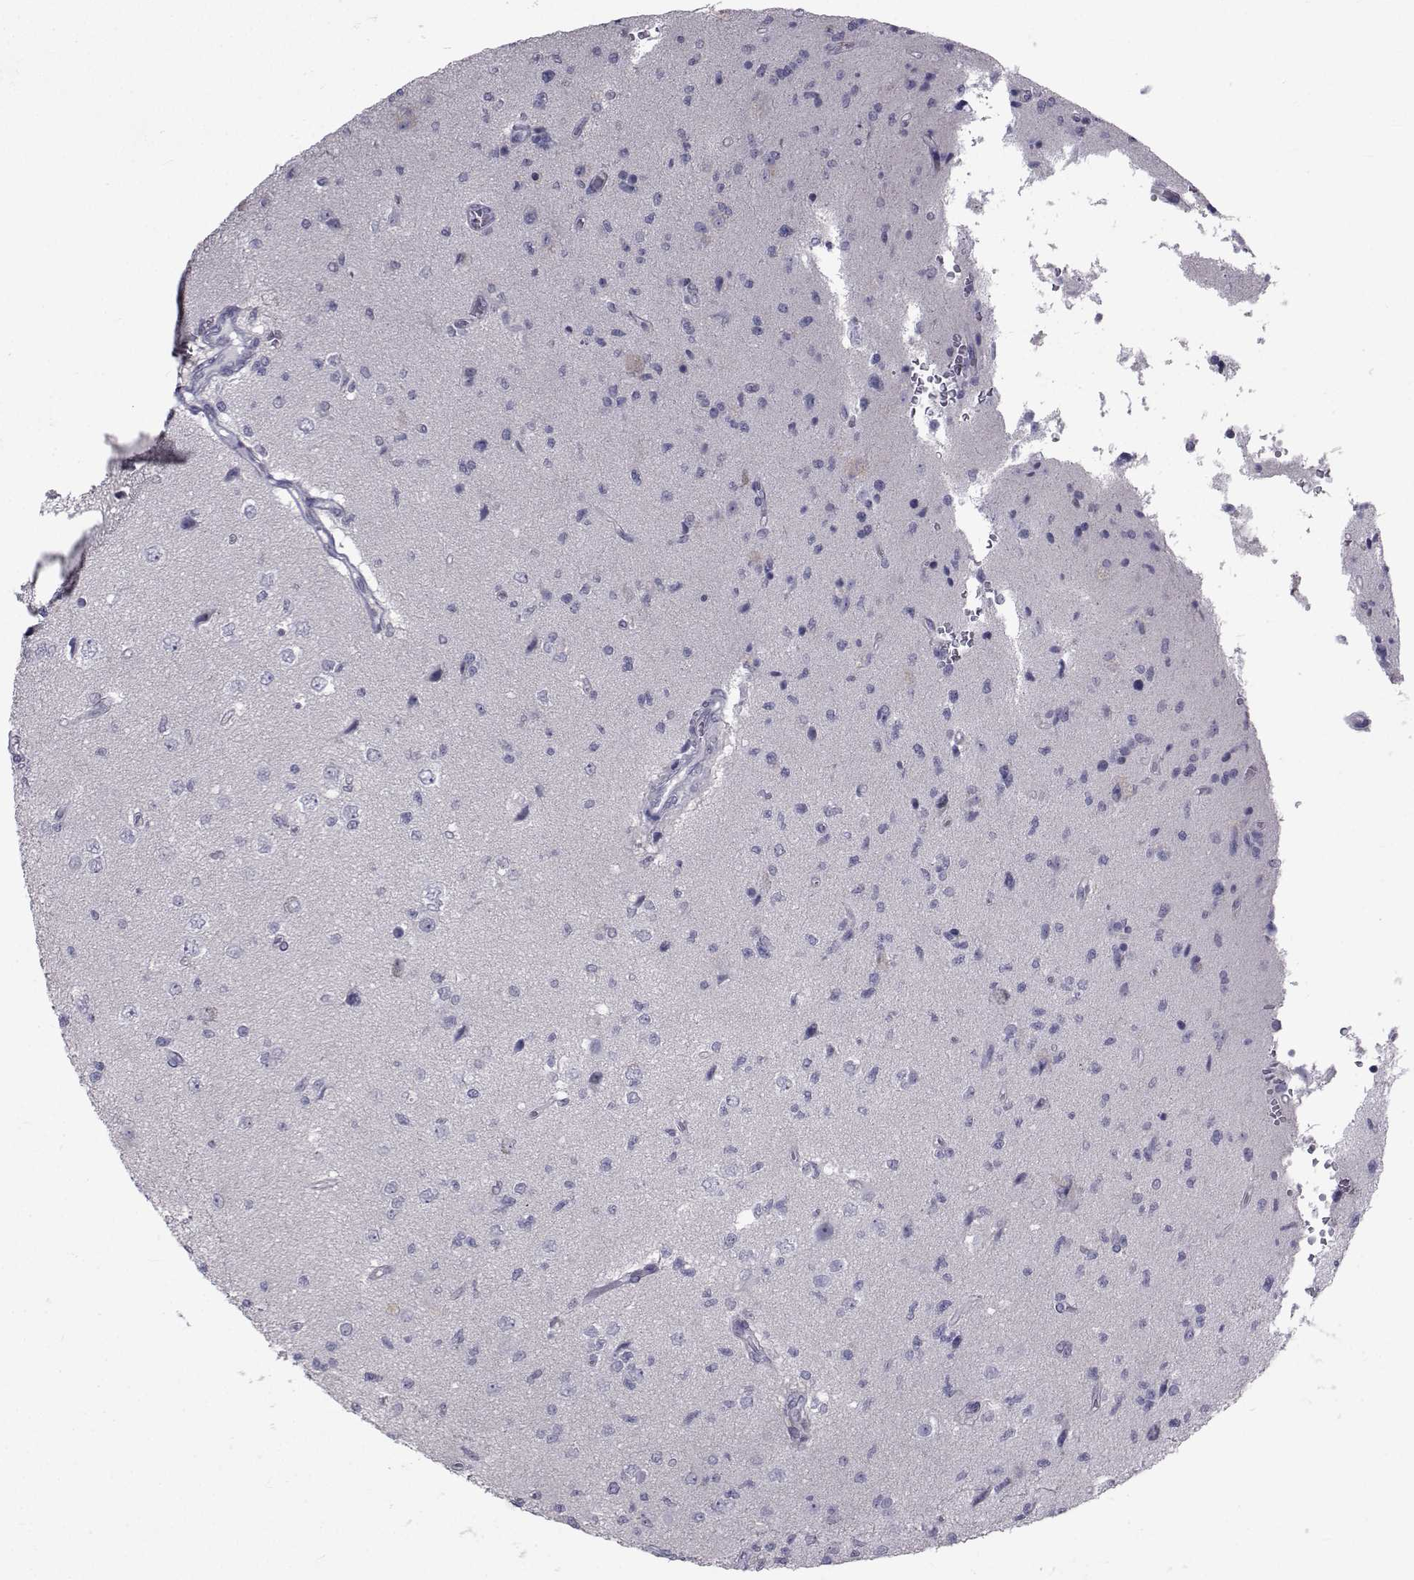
{"staining": {"intensity": "negative", "quantity": "none", "location": "none"}, "tissue": "glioma", "cell_type": "Tumor cells", "image_type": "cancer", "snomed": [{"axis": "morphology", "description": "Glioma, malignant, High grade"}, {"axis": "topography", "description": "Brain"}], "caption": "A photomicrograph of human malignant glioma (high-grade) is negative for staining in tumor cells.", "gene": "SLC30A10", "patient": {"sex": "male", "age": 56}}